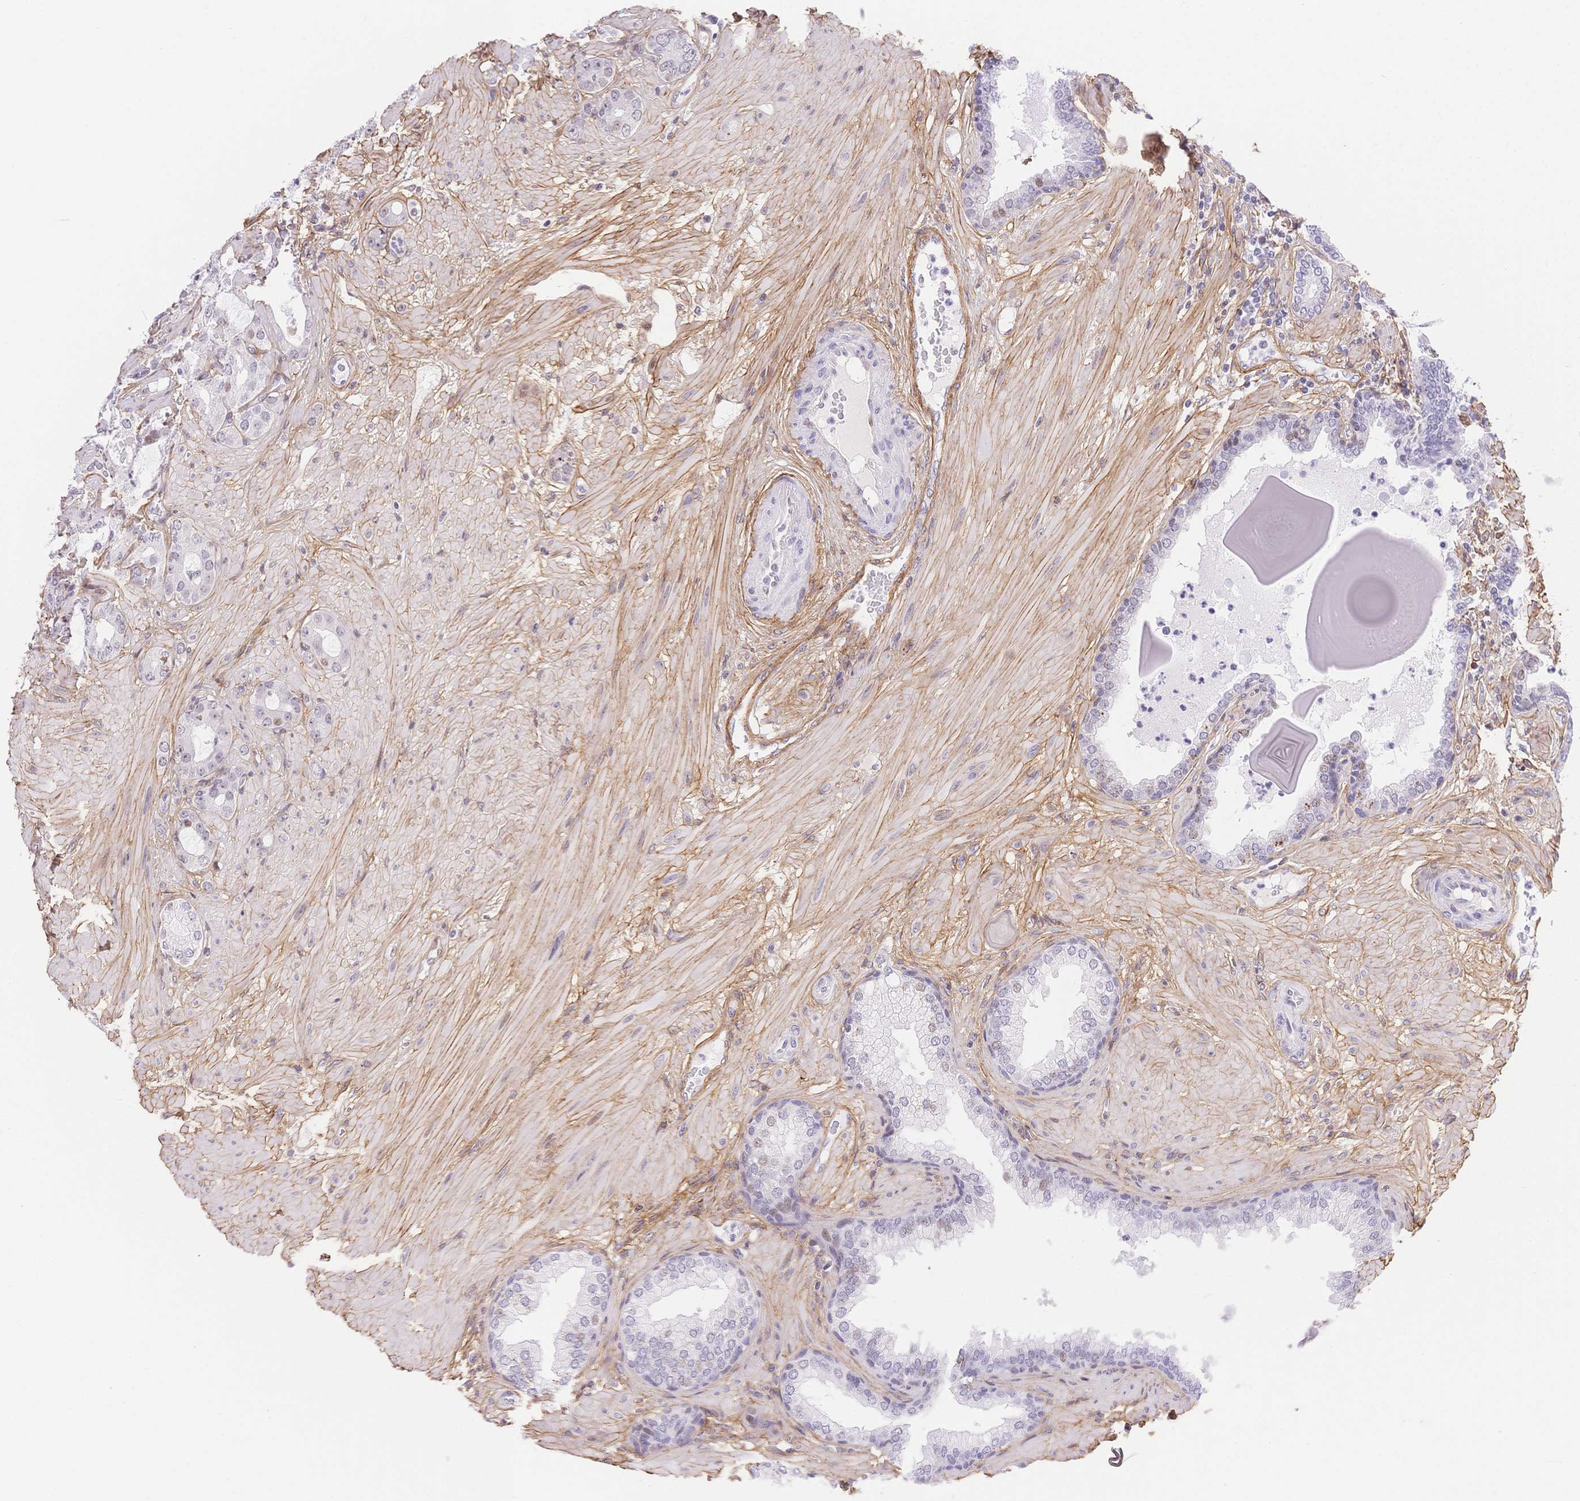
{"staining": {"intensity": "weak", "quantity": "<25%", "location": "nuclear"}, "tissue": "prostate cancer", "cell_type": "Tumor cells", "image_type": "cancer", "snomed": [{"axis": "morphology", "description": "Adenocarcinoma, Low grade"}, {"axis": "topography", "description": "Prostate"}], "caption": "Immunohistochemistry histopathology image of human prostate cancer stained for a protein (brown), which reveals no positivity in tumor cells.", "gene": "PDZD2", "patient": {"sex": "male", "age": 57}}